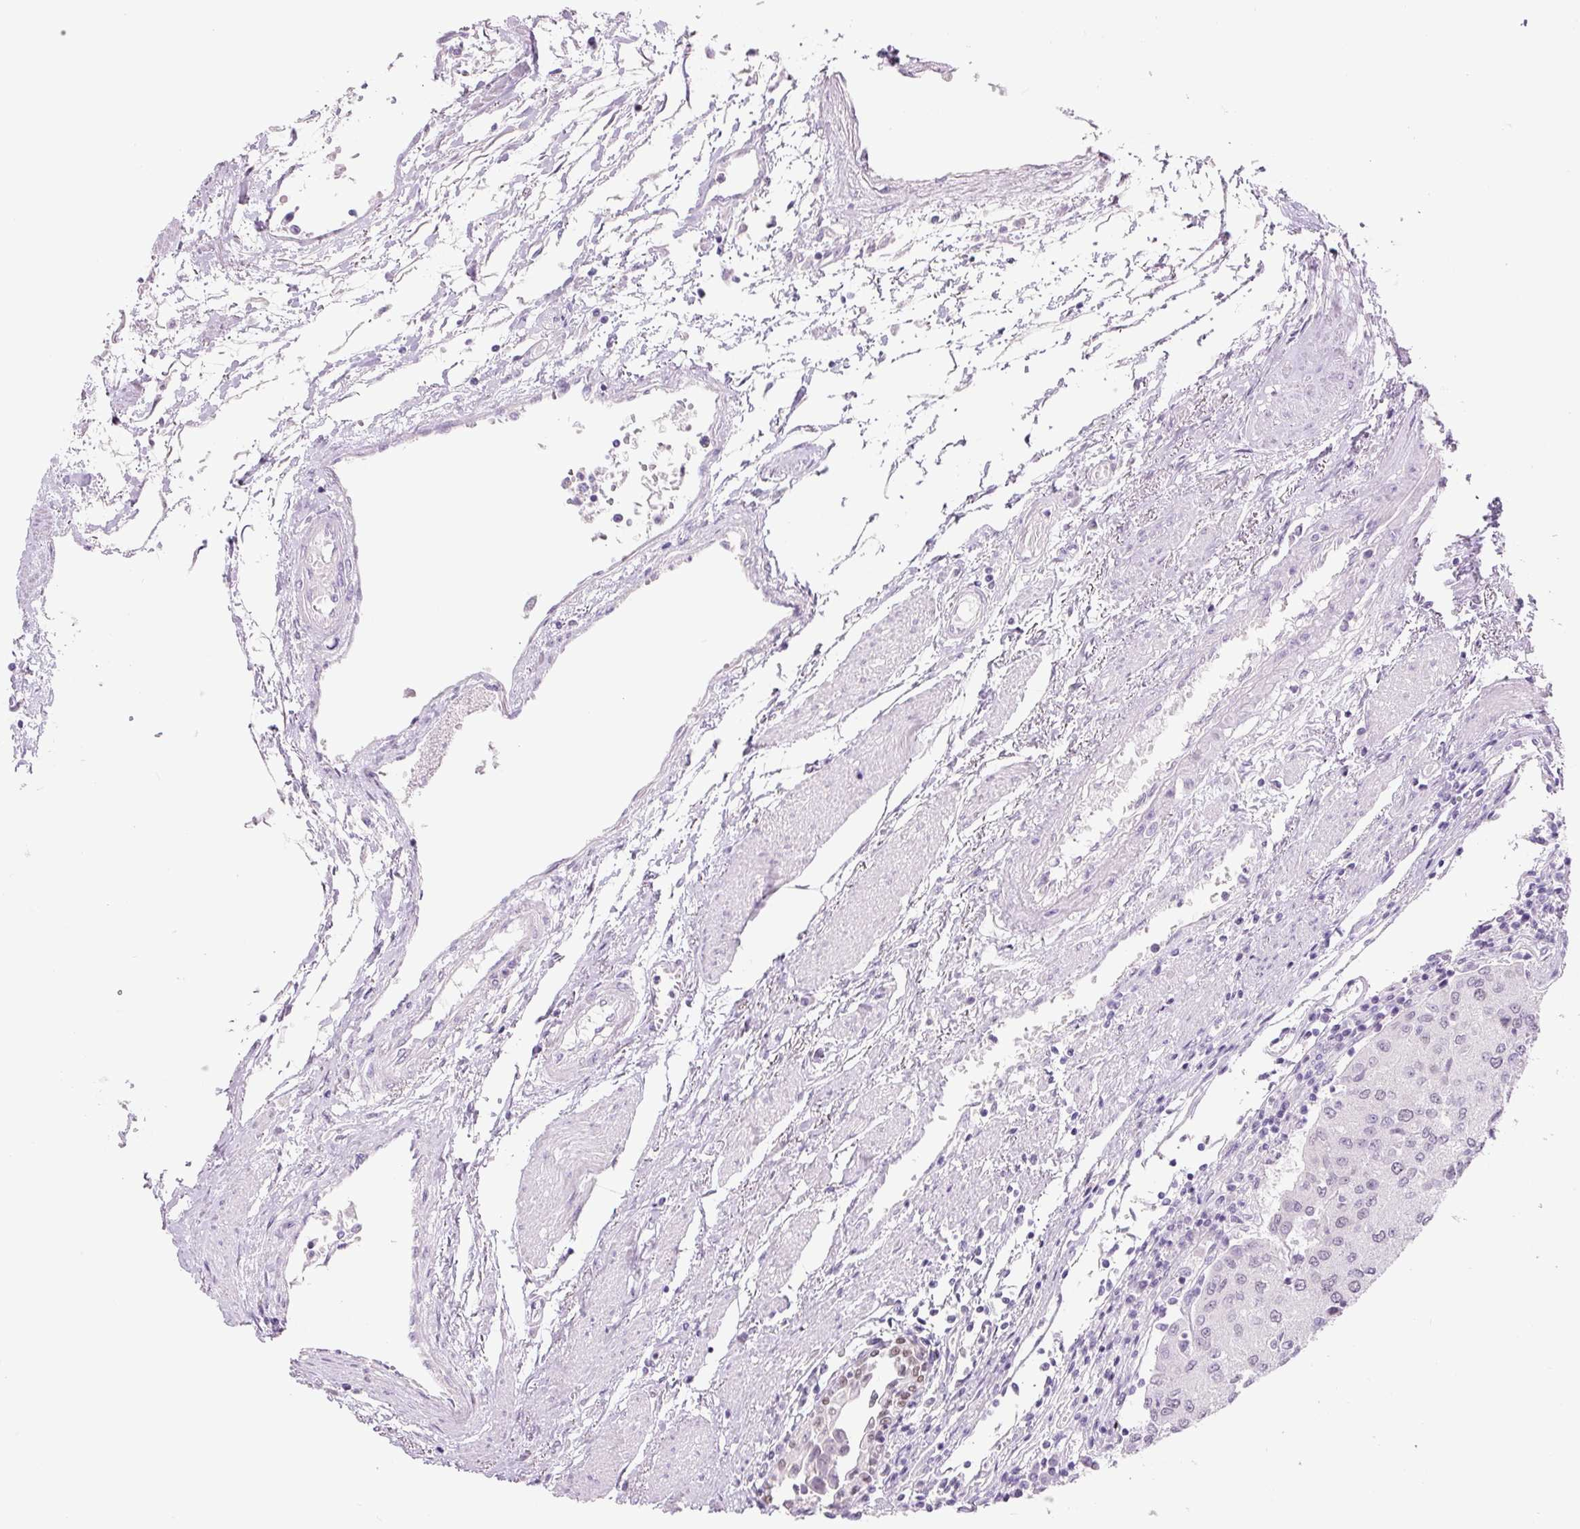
{"staining": {"intensity": "weak", "quantity": "25%-75%", "location": "nuclear"}, "tissue": "urothelial cancer", "cell_type": "Tumor cells", "image_type": "cancer", "snomed": [{"axis": "morphology", "description": "Urothelial carcinoma, High grade"}, {"axis": "topography", "description": "Urinary bladder"}], "caption": "Immunohistochemical staining of human urothelial cancer exhibits low levels of weak nuclear protein expression in approximately 25%-75% of tumor cells.", "gene": "SIX1", "patient": {"sex": "female", "age": 85}}